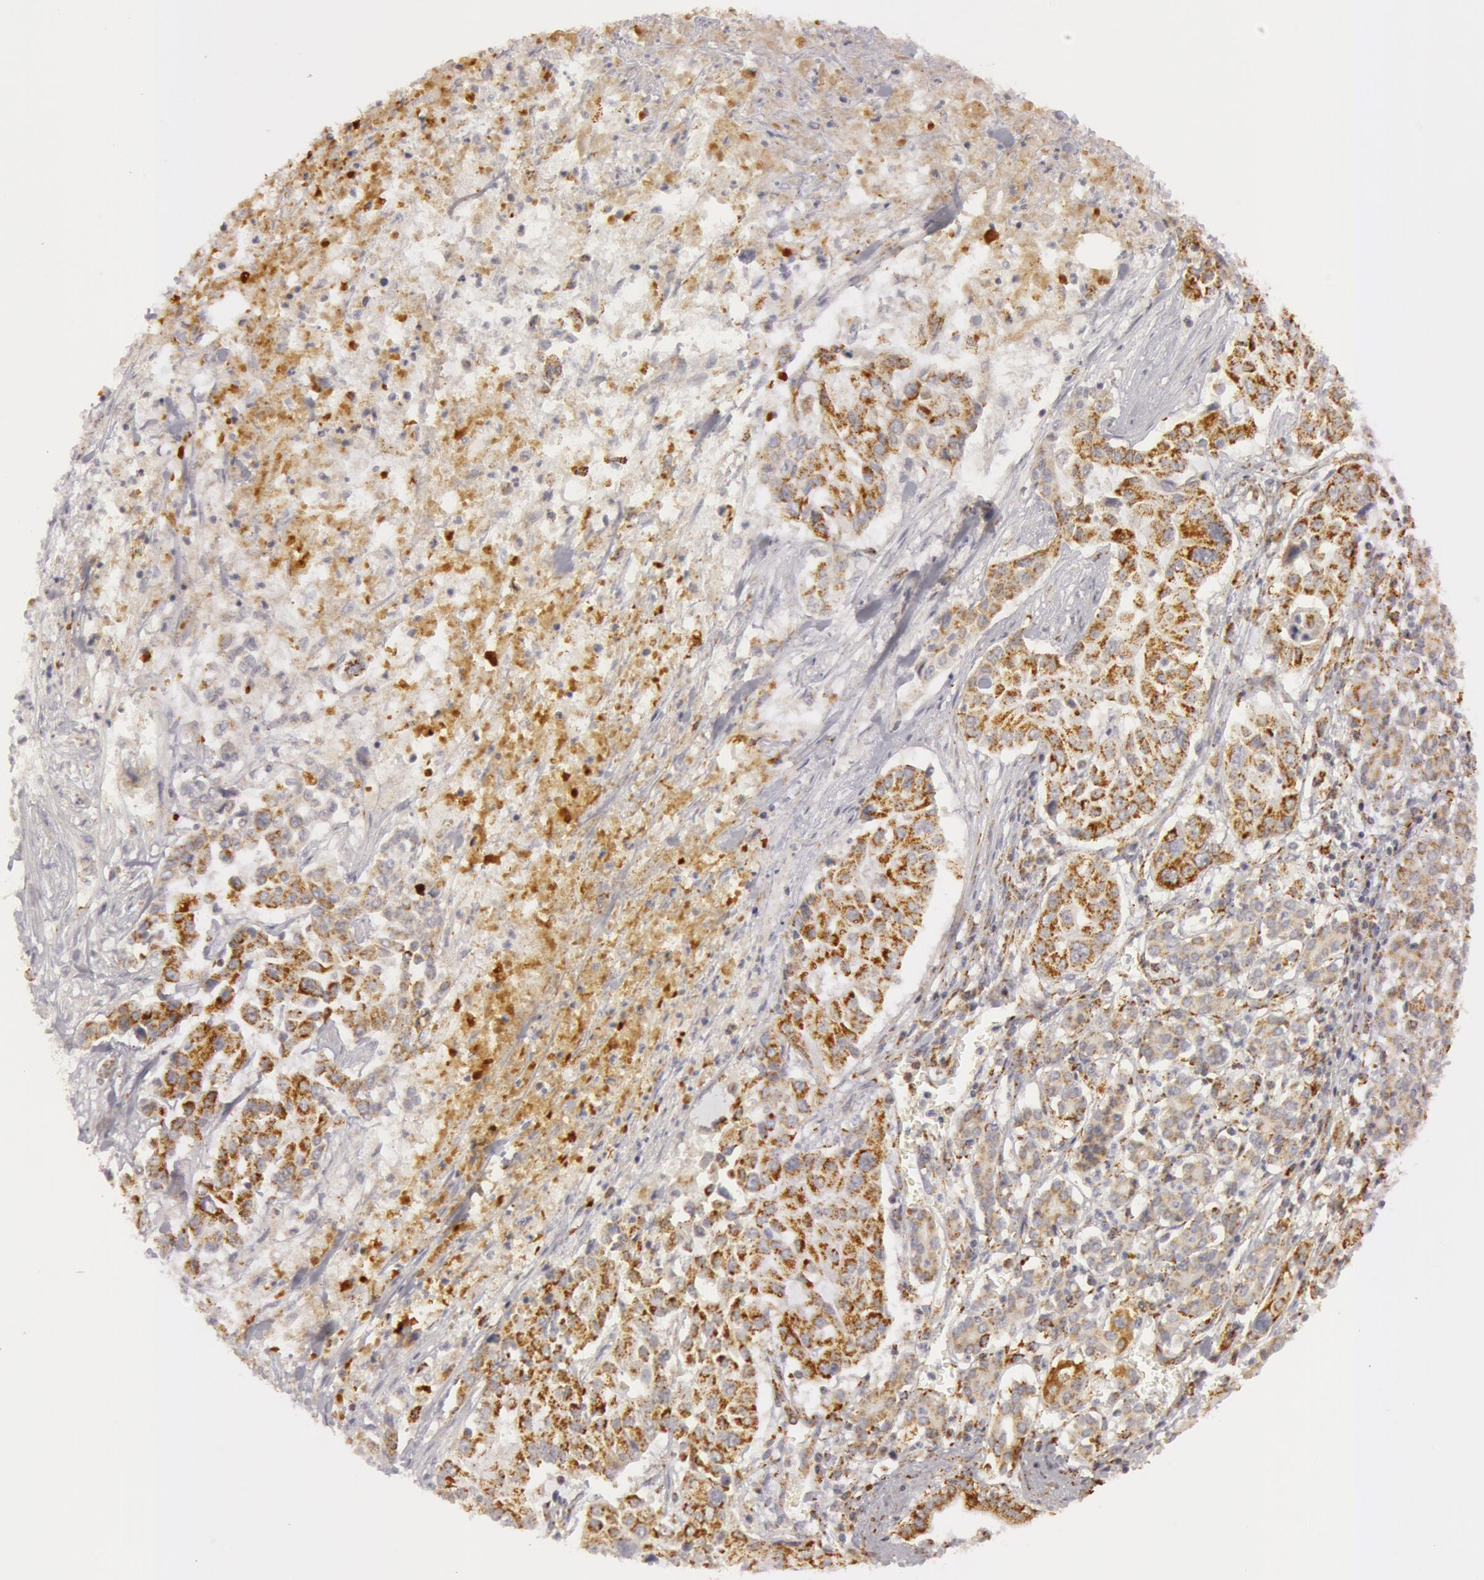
{"staining": {"intensity": "moderate", "quantity": ">75%", "location": "cytoplasmic/membranous"}, "tissue": "pancreatic cancer", "cell_type": "Tumor cells", "image_type": "cancer", "snomed": [{"axis": "morphology", "description": "Adenocarcinoma, NOS"}, {"axis": "topography", "description": "Pancreas"}], "caption": "Immunohistochemical staining of human pancreatic cancer shows moderate cytoplasmic/membranous protein expression in about >75% of tumor cells.", "gene": "C7", "patient": {"sex": "female", "age": 52}}